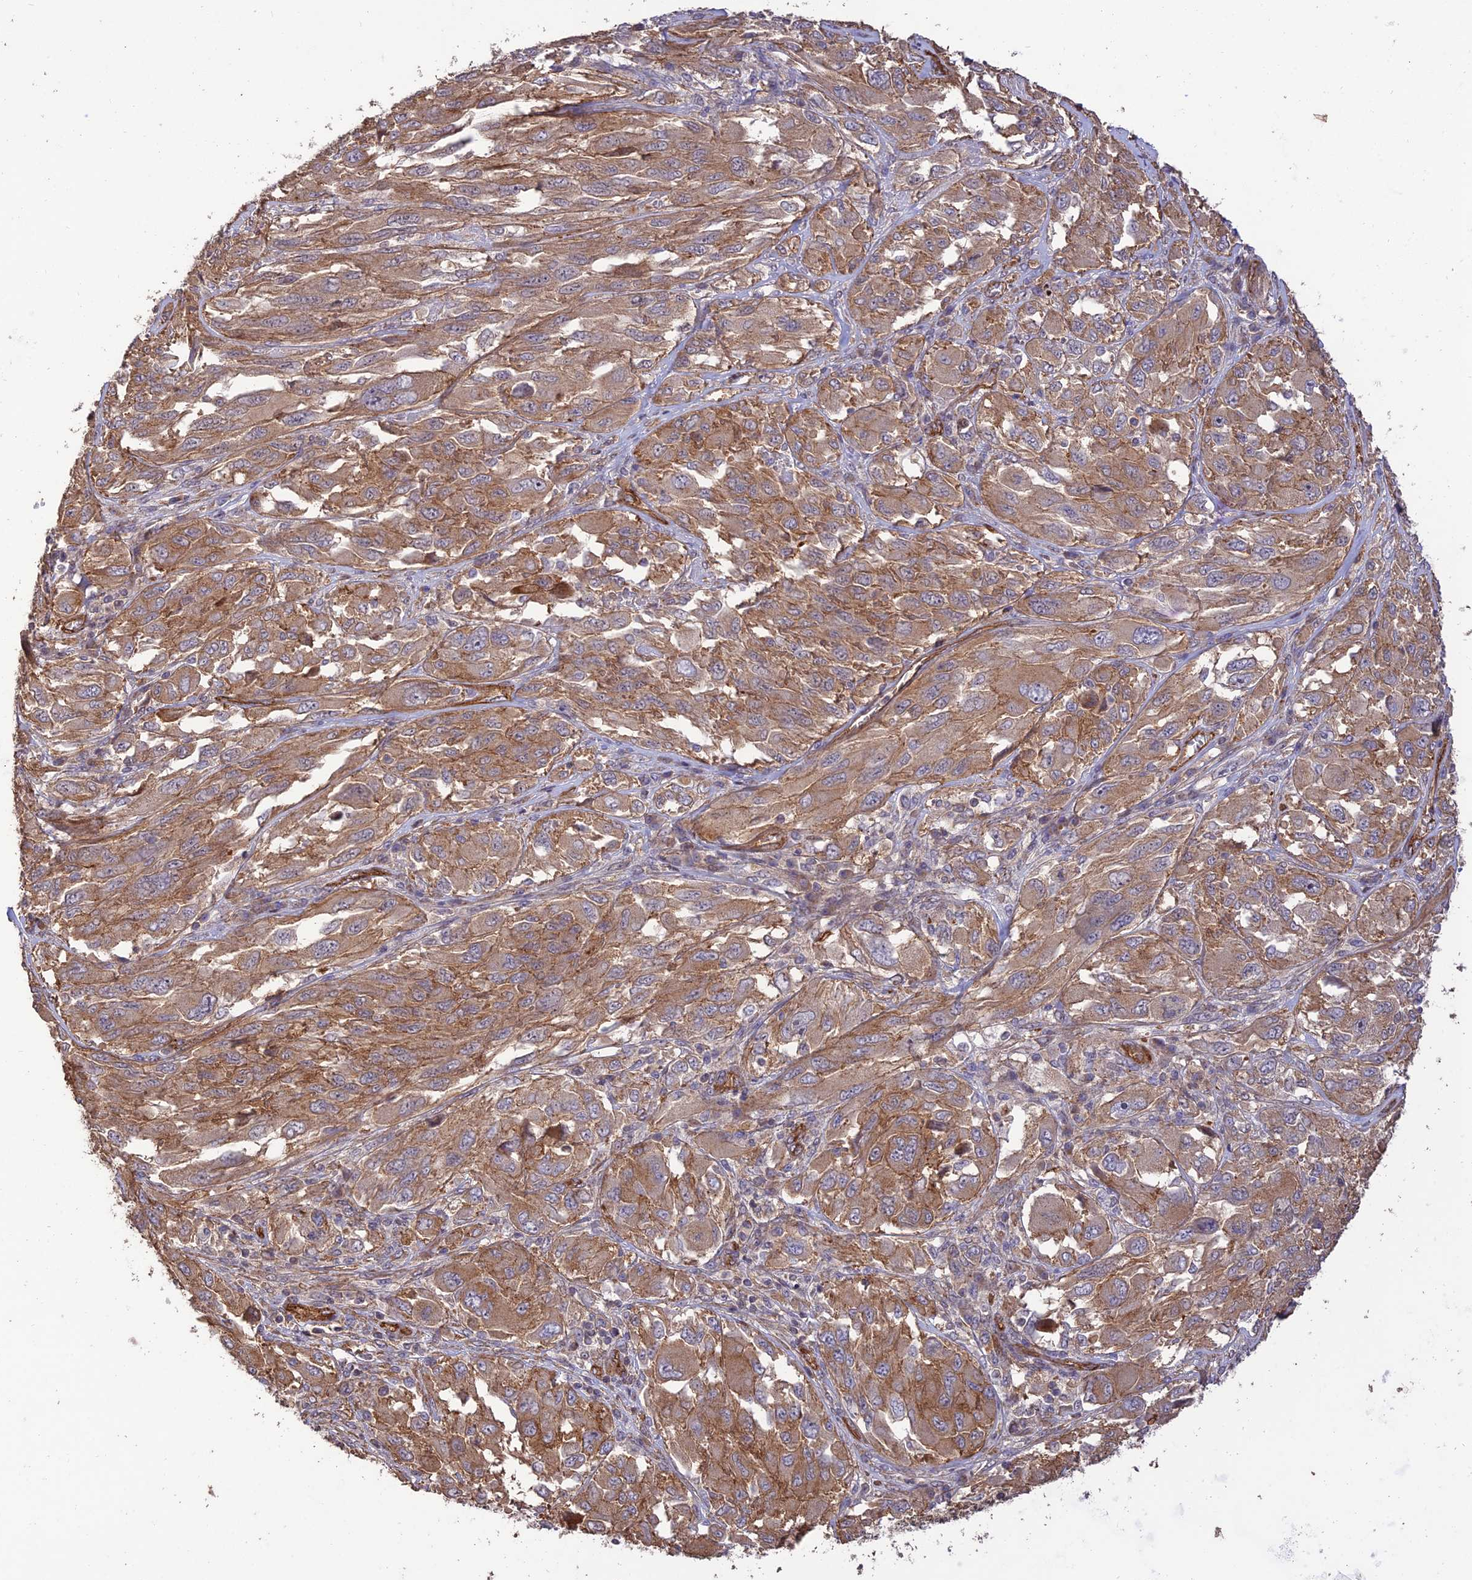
{"staining": {"intensity": "moderate", "quantity": ">75%", "location": "cytoplasmic/membranous"}, "tissue": "melanoma", "cell_type": "Tumor cells", "image_type": "cancer", "snomed": [{"axis": "morphology", "description": "Malignant melanoma, NOS"}, {"axis": "topography", "description": "Skin"}], "caption": "Approximately >75% of tumor cells in human melanoma exhibit moderate cytoplasmic/membranous protein expression as visualized by brown immunohistochemical staining.", "gene": "HOMER2", "patient": {"sex": "female", "age": 91}}